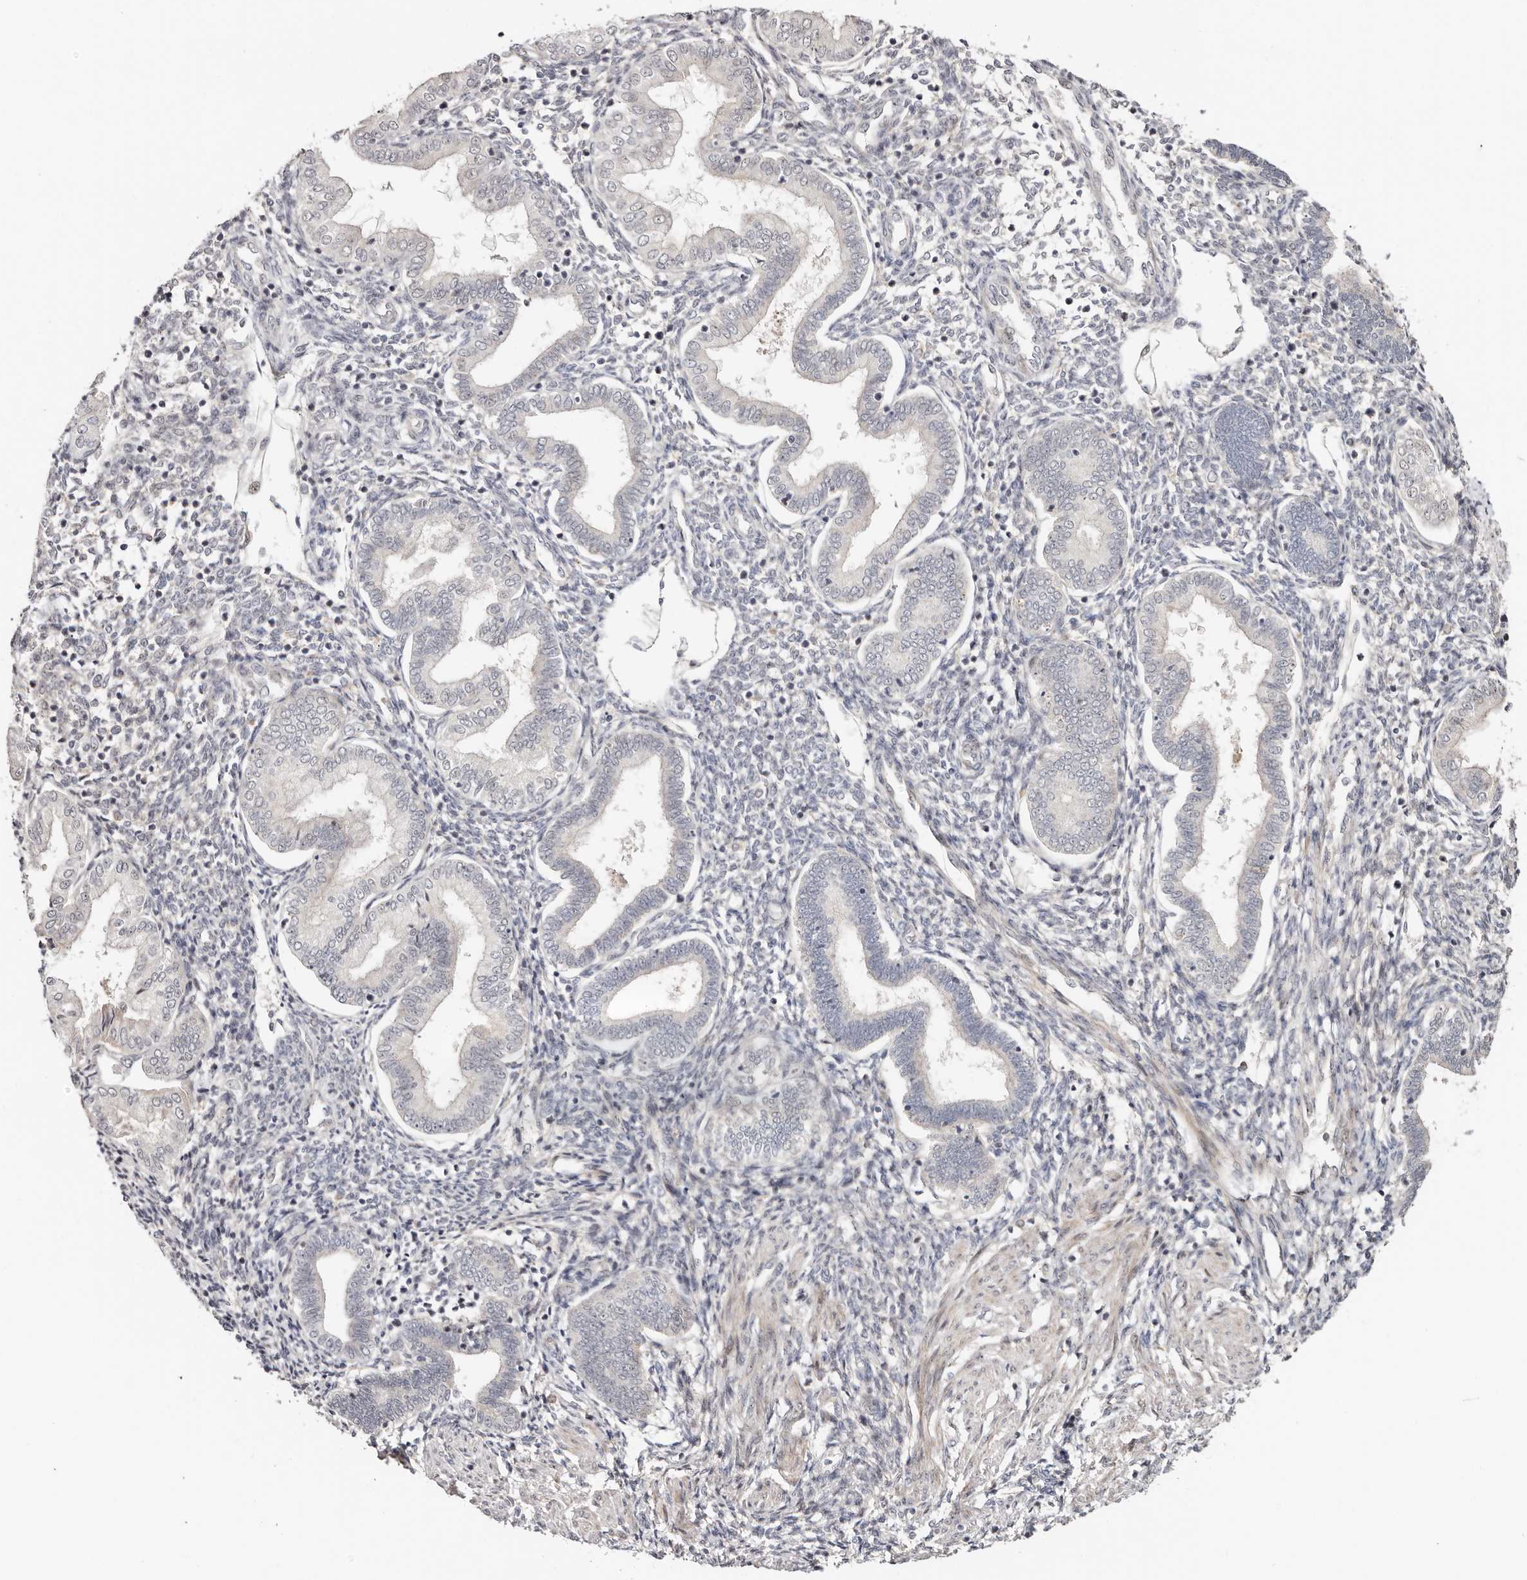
{"staining": {"intensity": "negative", "quantity": "none", "location": "none"}, "tissue": "endometrium", "cell_type": "Cells in endometrial stroma", "image_type": "normal", "snomed": [{"axis": "morphology", "description": "Normal tissue, NOS"}, {"axis": "topography", "description": "Endometrium"}], "caption": "Immunohistochemistry (IHC) micrograph of unremarkable endometrium: human endometrium stained with DAB shows no significant protein expression in cells in endometrial stroma. (IHC, brightfield microscopy, high magnification).", "gene": "ODF2L", "patient": {"sex": "female", "age": 53}}